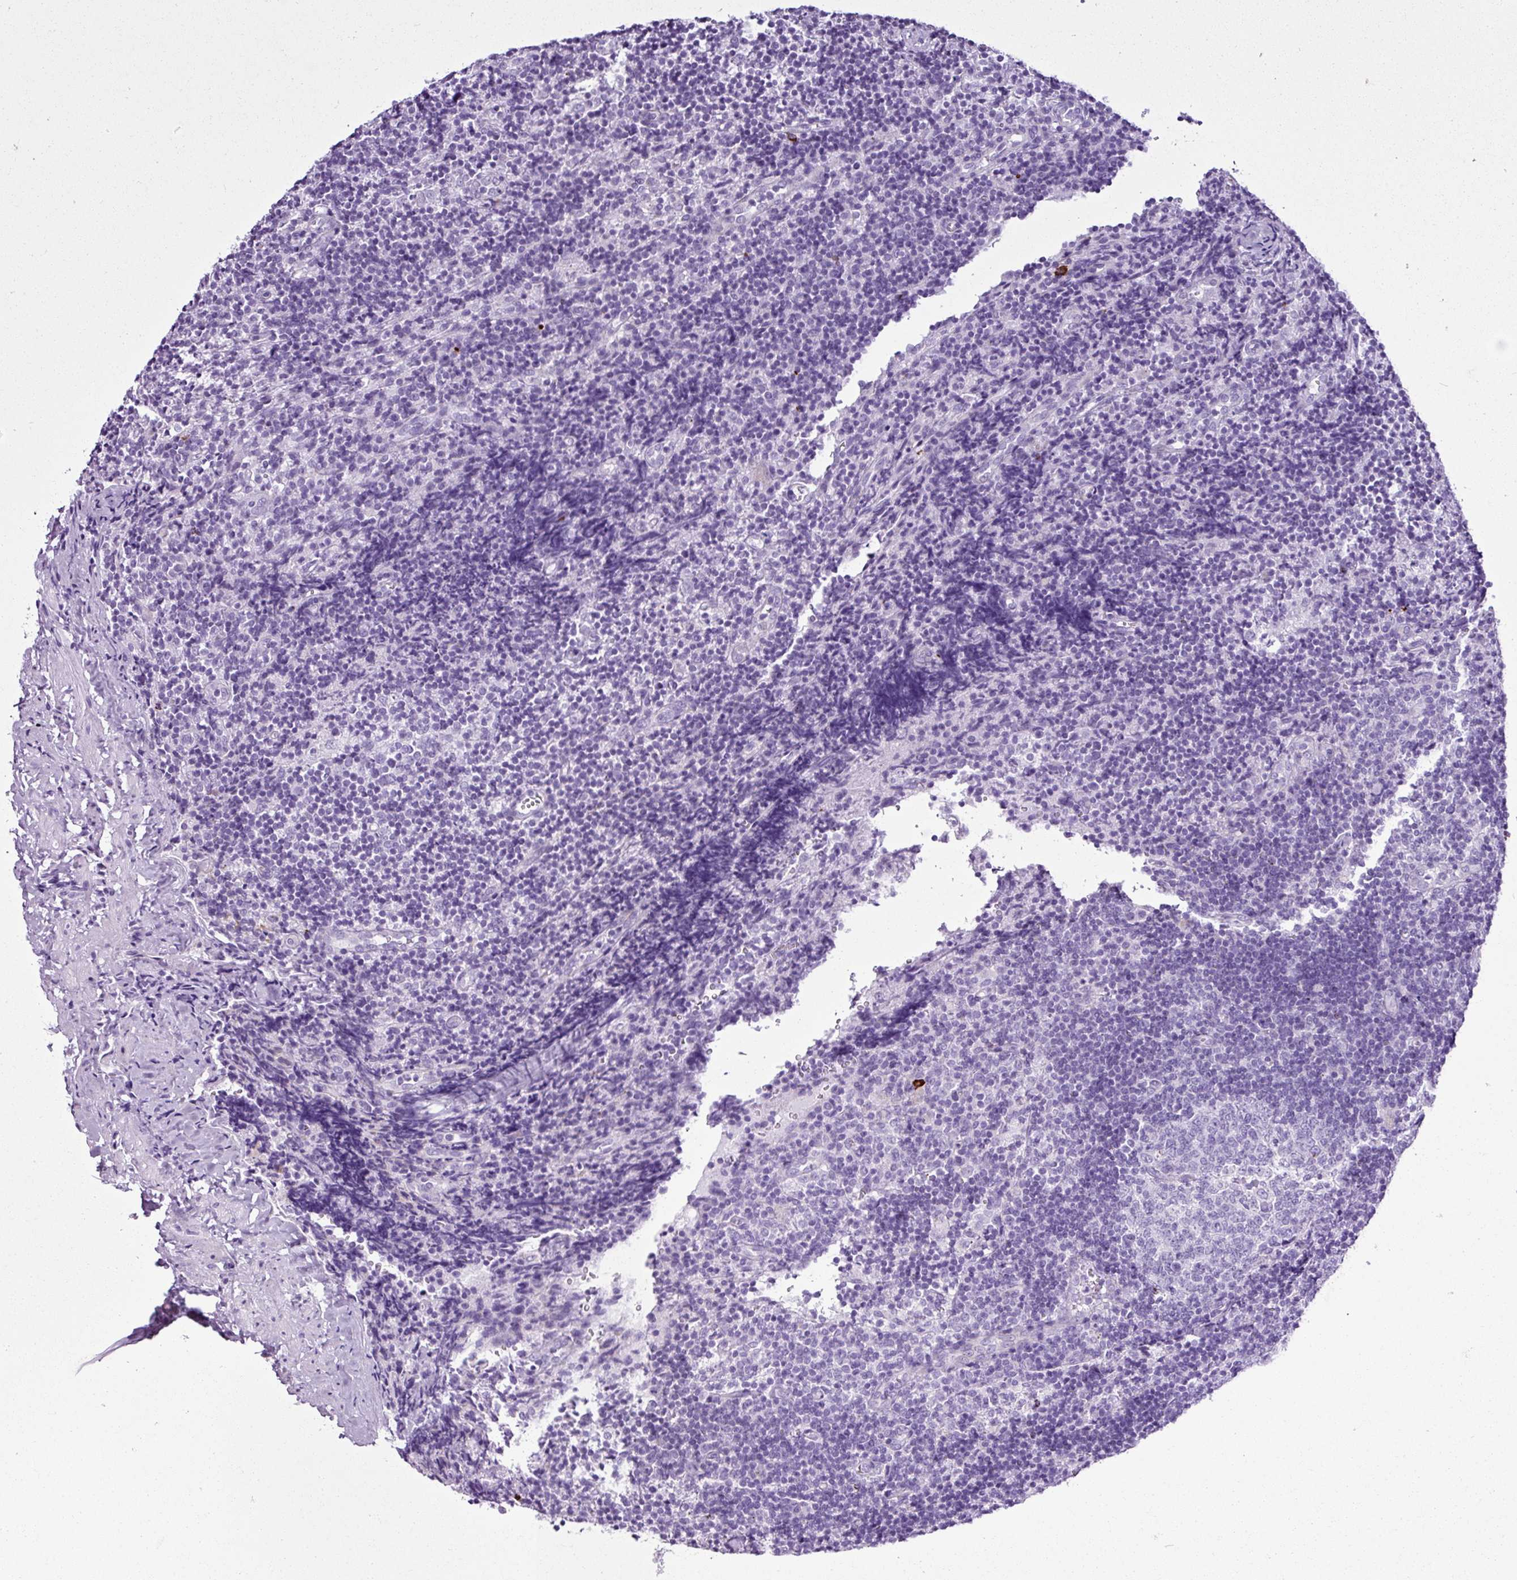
{"staining": {"intensity": "negative", "quantity": "none", "location": "none"}, "tissue": "lymph node", "cell_type": "Germinal center cells", "image_type": "normal", "snomed": [{"axis": "morphology", "description": "Normal tissue, NOS"}, {"axis": "topography", "description": "Lymph node"}], "caption": "IHC of normal lymph node demonstrates no positivity in germinal center cells. (Brightfield microscopy of DAB (3,3'-diaminobenzidine) immunohistochemistry (IHC) at high magnification).", "gene": "LILRB4", "patient": {"sex": "female", "age": 52}}